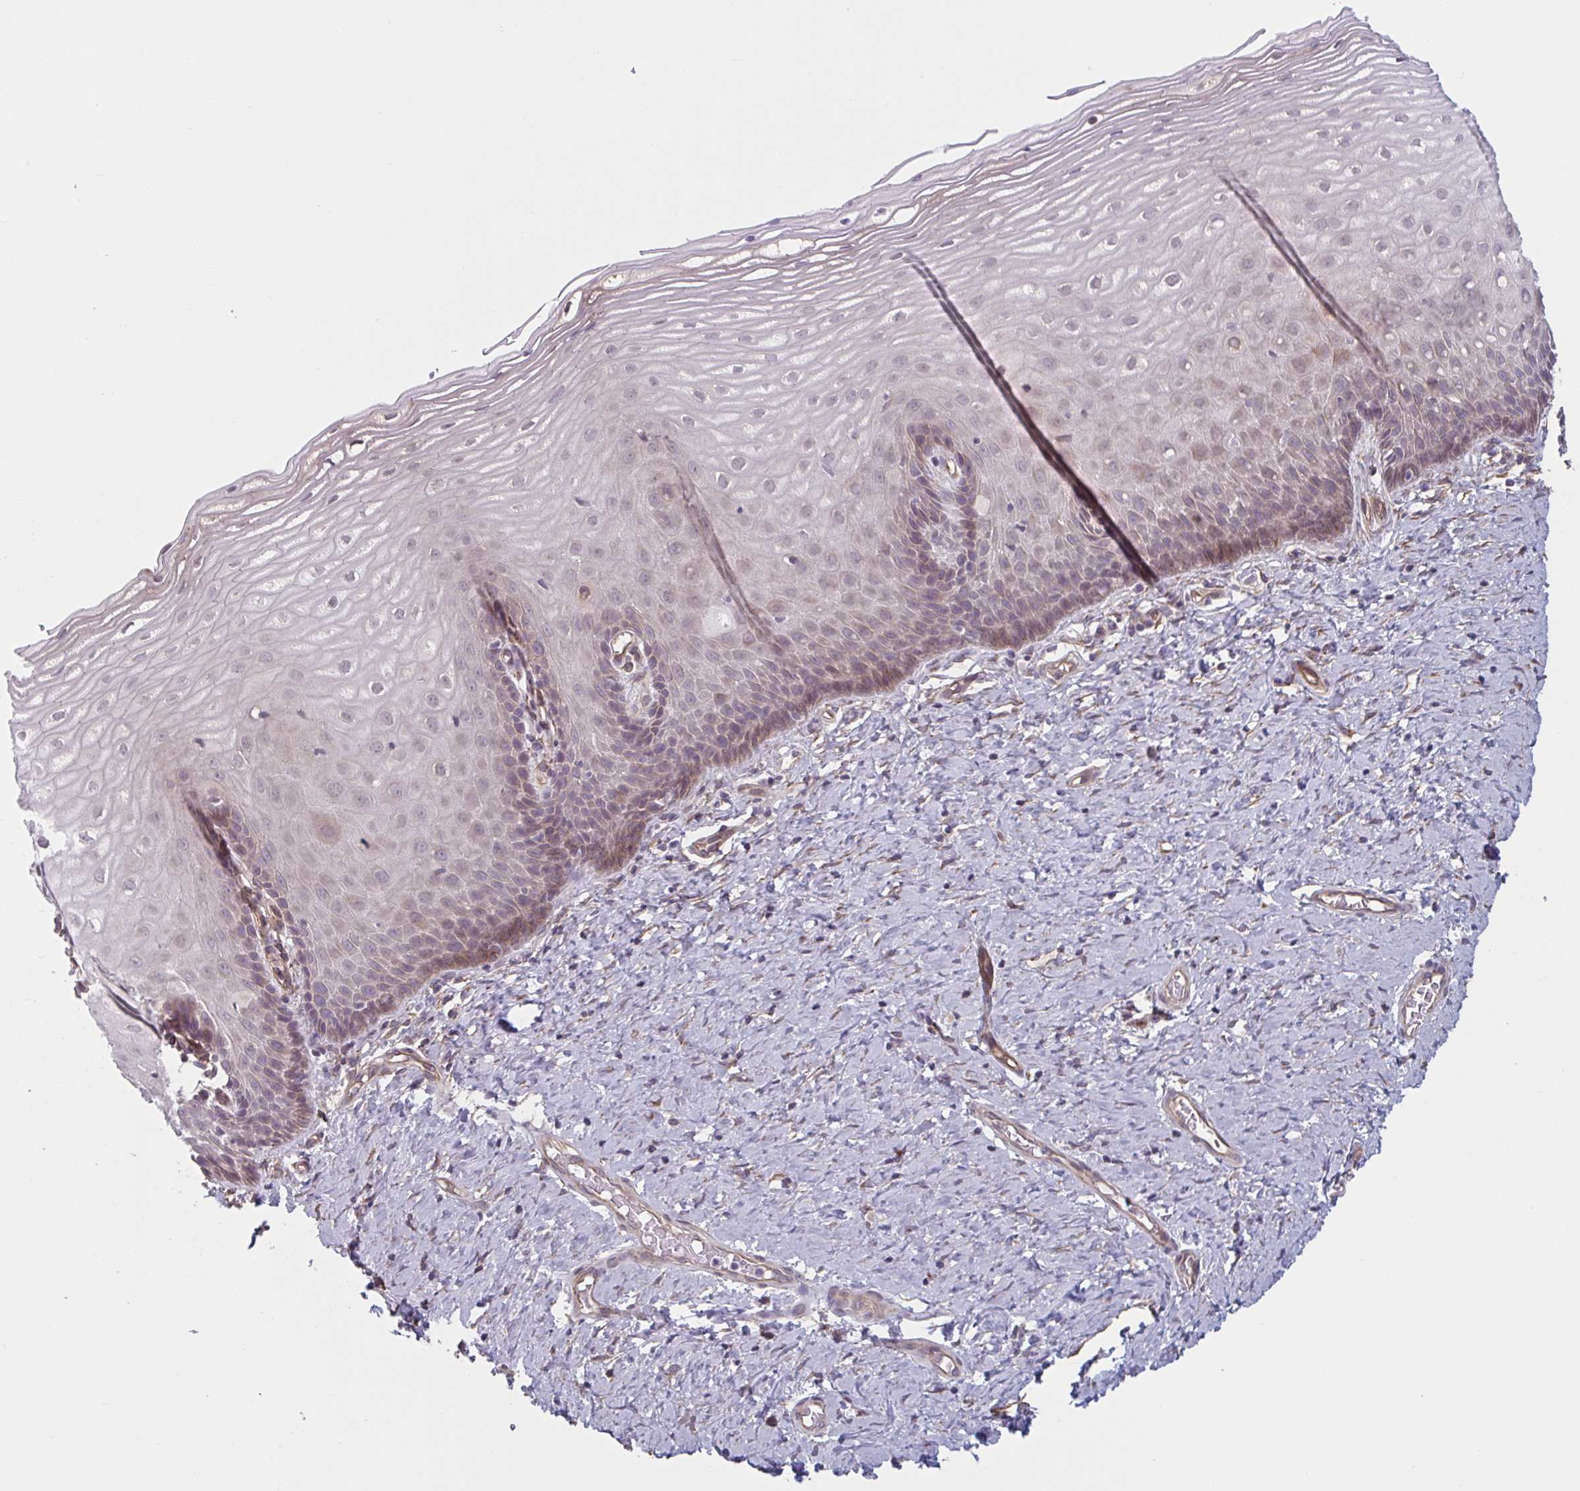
{"staining": {"intensity": "moderate", "quantity": "25%-75%", "location": "cytoplasmic/membranous"}, "tissue": "cervix", "cell_type": "Squamous epithelial cells", "image_type": "normal", "snomed": [{"axis": "morphology", "description": "Normal tissue, NOS"}, {"axis": "topography", "description": "Cervix"}], "caption": "Immunohistochemical staining of unremarkable human cervix demonstrates moderate cytoplasmic/membranous protein staining in approximately 25%-75% of squamous epithelial cells.", "gene": "TNFSF10", "patient": {"sex": "female", "age": 37}}